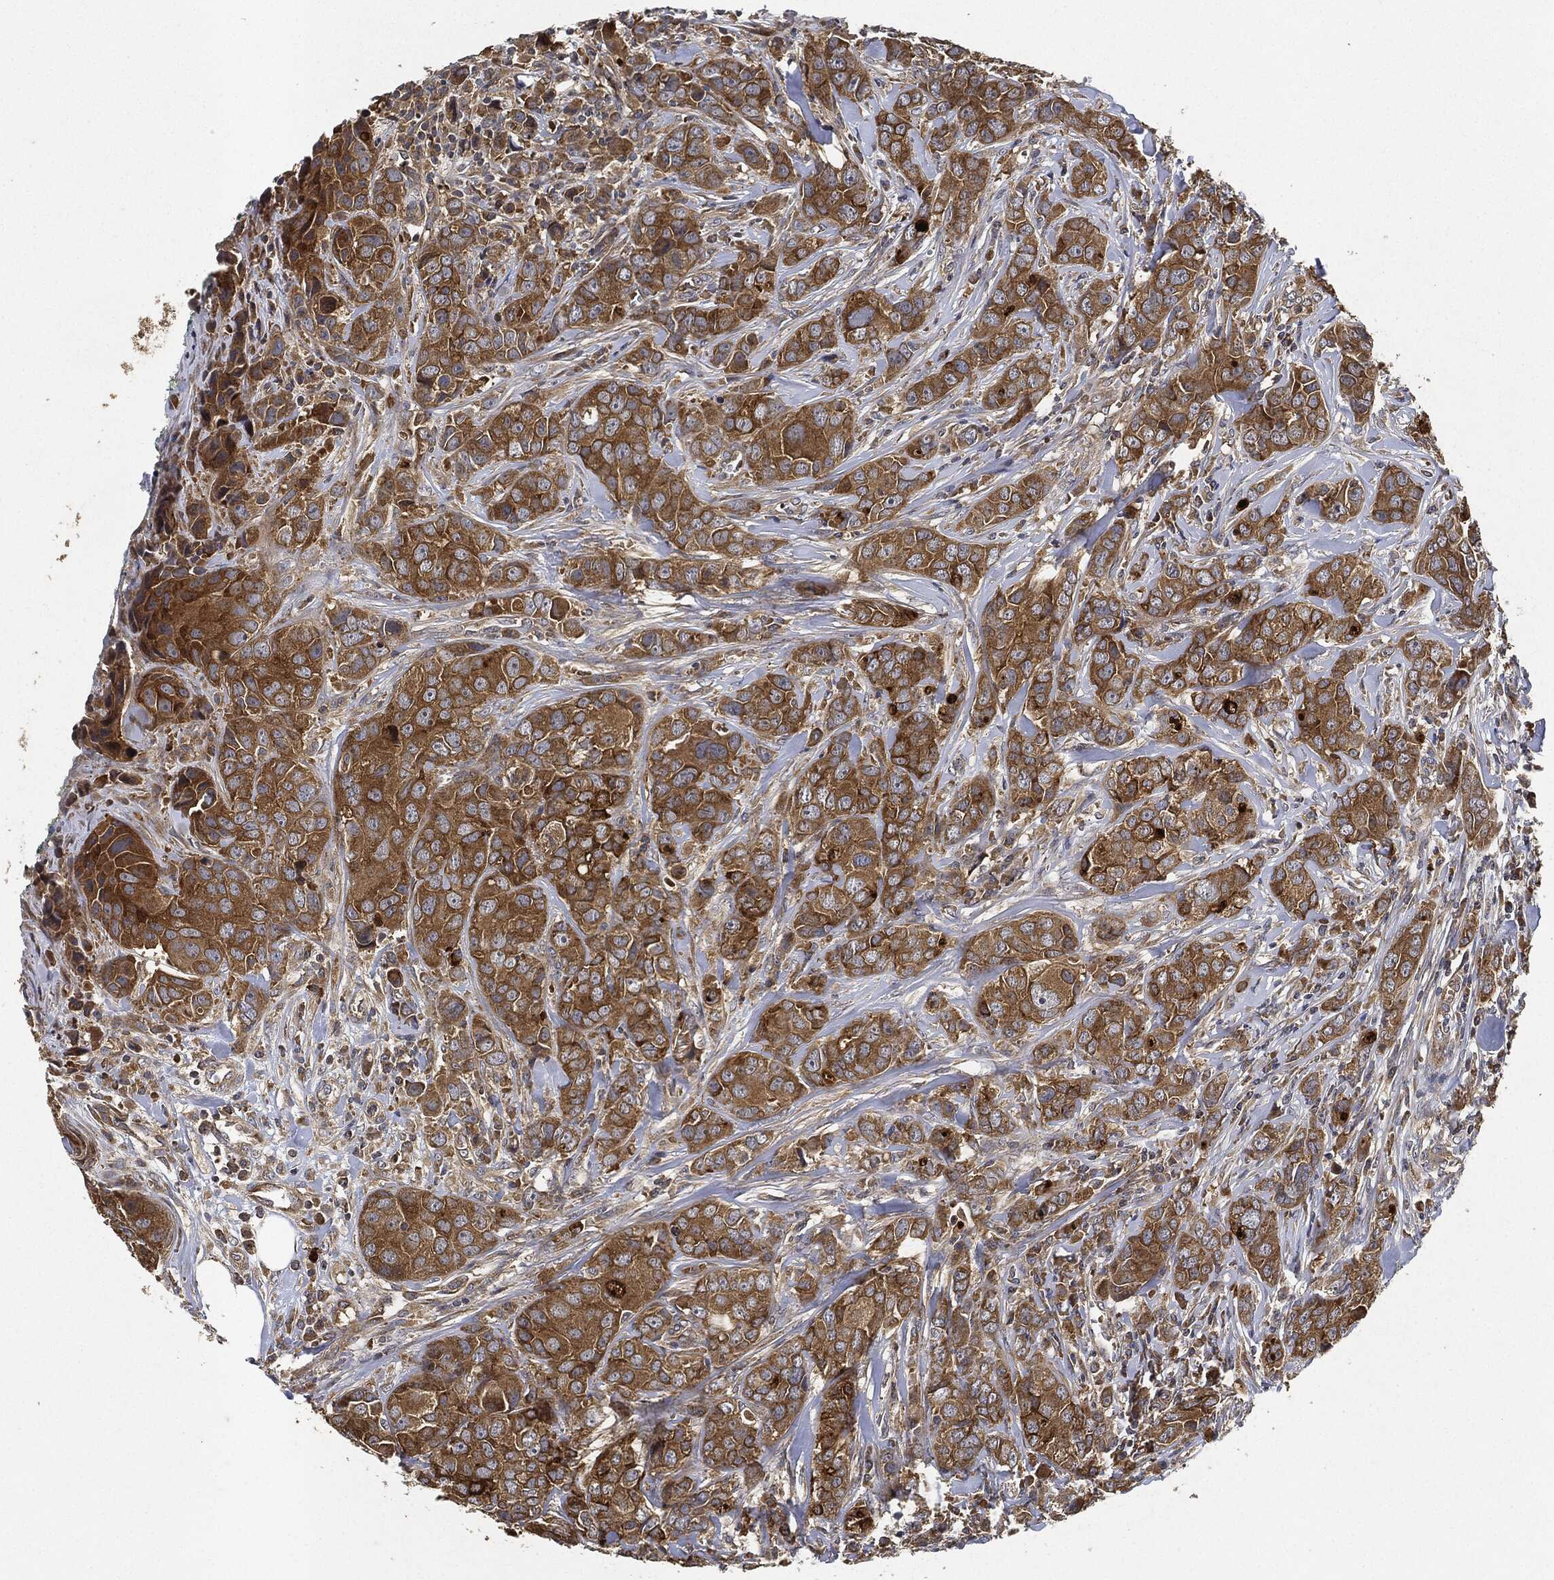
{"staining": {"intensity": "weak", "quantity": ">75%", "location": "cytoplasmic/membranous"}, "tissue": "breast cancer", "cell_type": "Tumor cells", "image_type": "cancer", "snomed": [{"axis": "morphology", "description": "Duct carcinoma"}, {"axis": "topography", "description": "Breast"}], "caption": "High-magnification brightfield microscopy of breast infiltrating ductal carcinoma stained with DAB (3,3'-diaminobenzidine) (brown) and counterstained with hematoxylin (blue). tumor cells exhibit weak cytoplasmic/membranous positivity is appreciated in about>75% of cells.", "gene": "MLST8", "patient": {"sex": "female", "age": 43}}